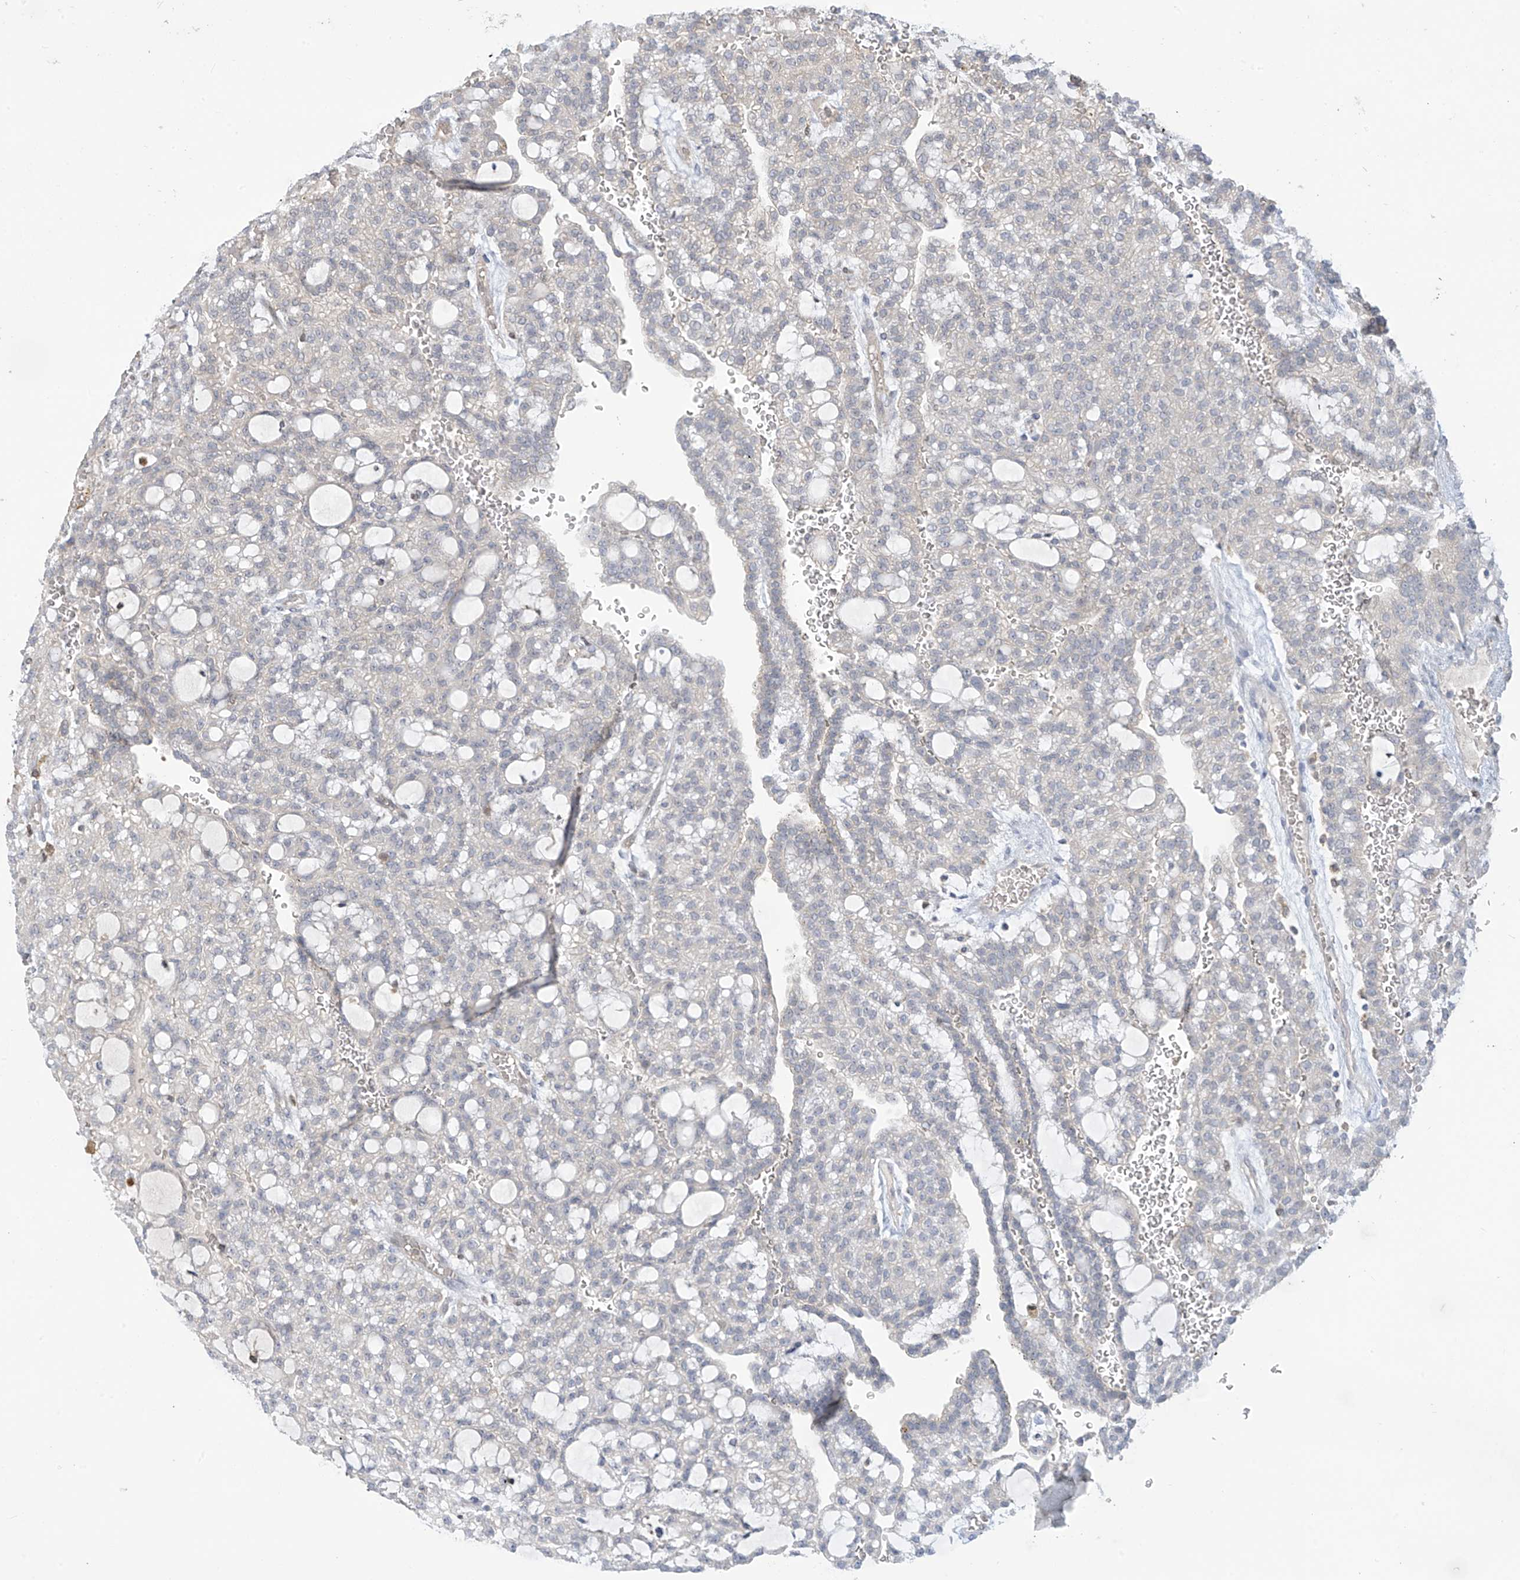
{"staining": {"intensity": "weak", "quantity": "<25%", "location": "cytoplasmic/membranous"}, "tissue": "renal cancer", "cell_type": "Tumor cells", "image_type": "cancer", "snomed": [{"axis": "morphology", "description": "Adenocarcinoma, NOS"}, {"axis": "topography", "description": "Kidney"}], "caption": "The micrograph shows no significant positivity in tumor cells of renal adenocarcinoma.", "gene": "IDH1", "patient": {"sex": "male", "age": 63}}